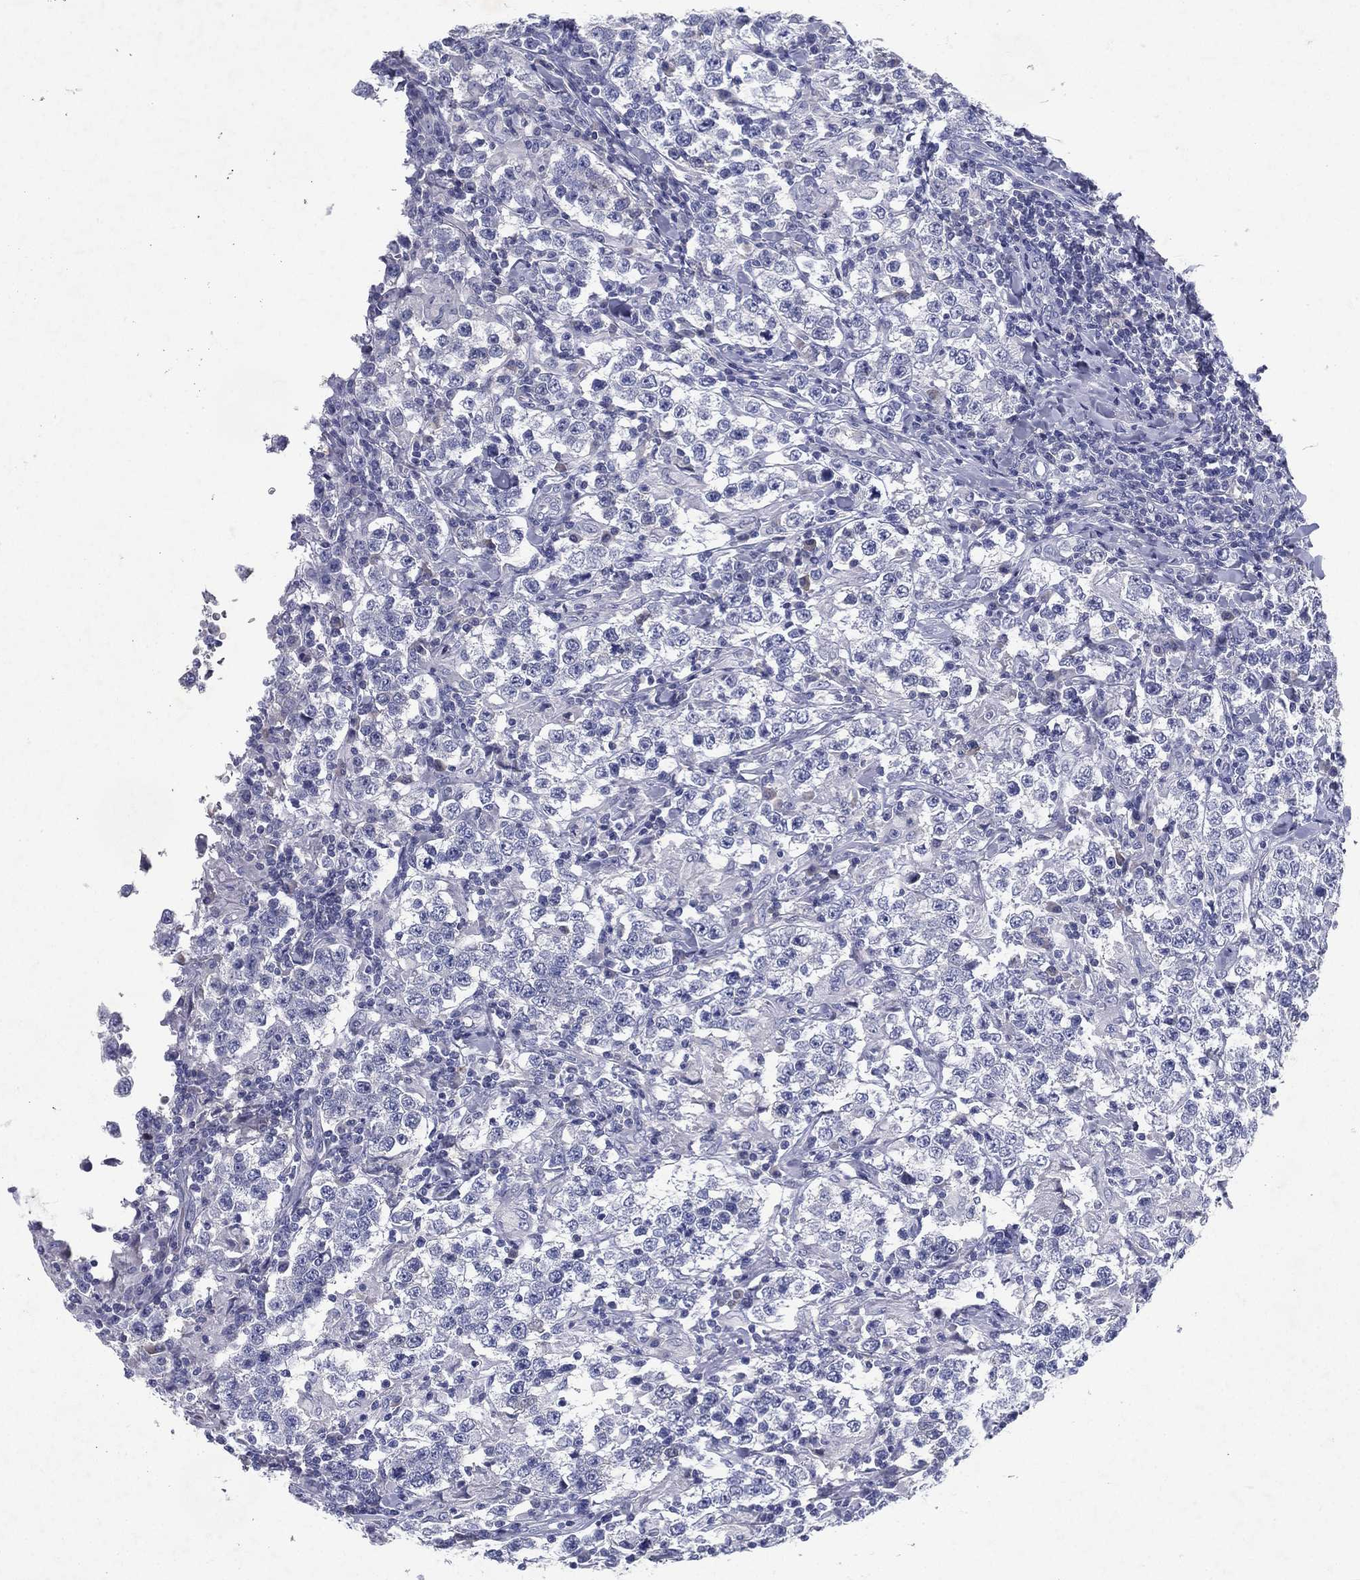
{"staining": {"intensity": "negative", "quantity": "none", "location": "none"}, "tissue": "testis cancer", "cell_type": "Tumor cells", "image_type": "cancer", "snomed": [{"axis": "morphology", "description": "Seminoma, NOS"}, {"axis": "morphology", "description": "Carcinoma, Embryonal, NOS"}, {"axis": "topography", "description": "Testis"}], "caption": "This is an immunohistochemistry photomicrograph of human testis embryonal carcinoma. There is no expression in tumor cells.", "gene": "RGS13", "patient": {"sex": "male", "age": 41}}